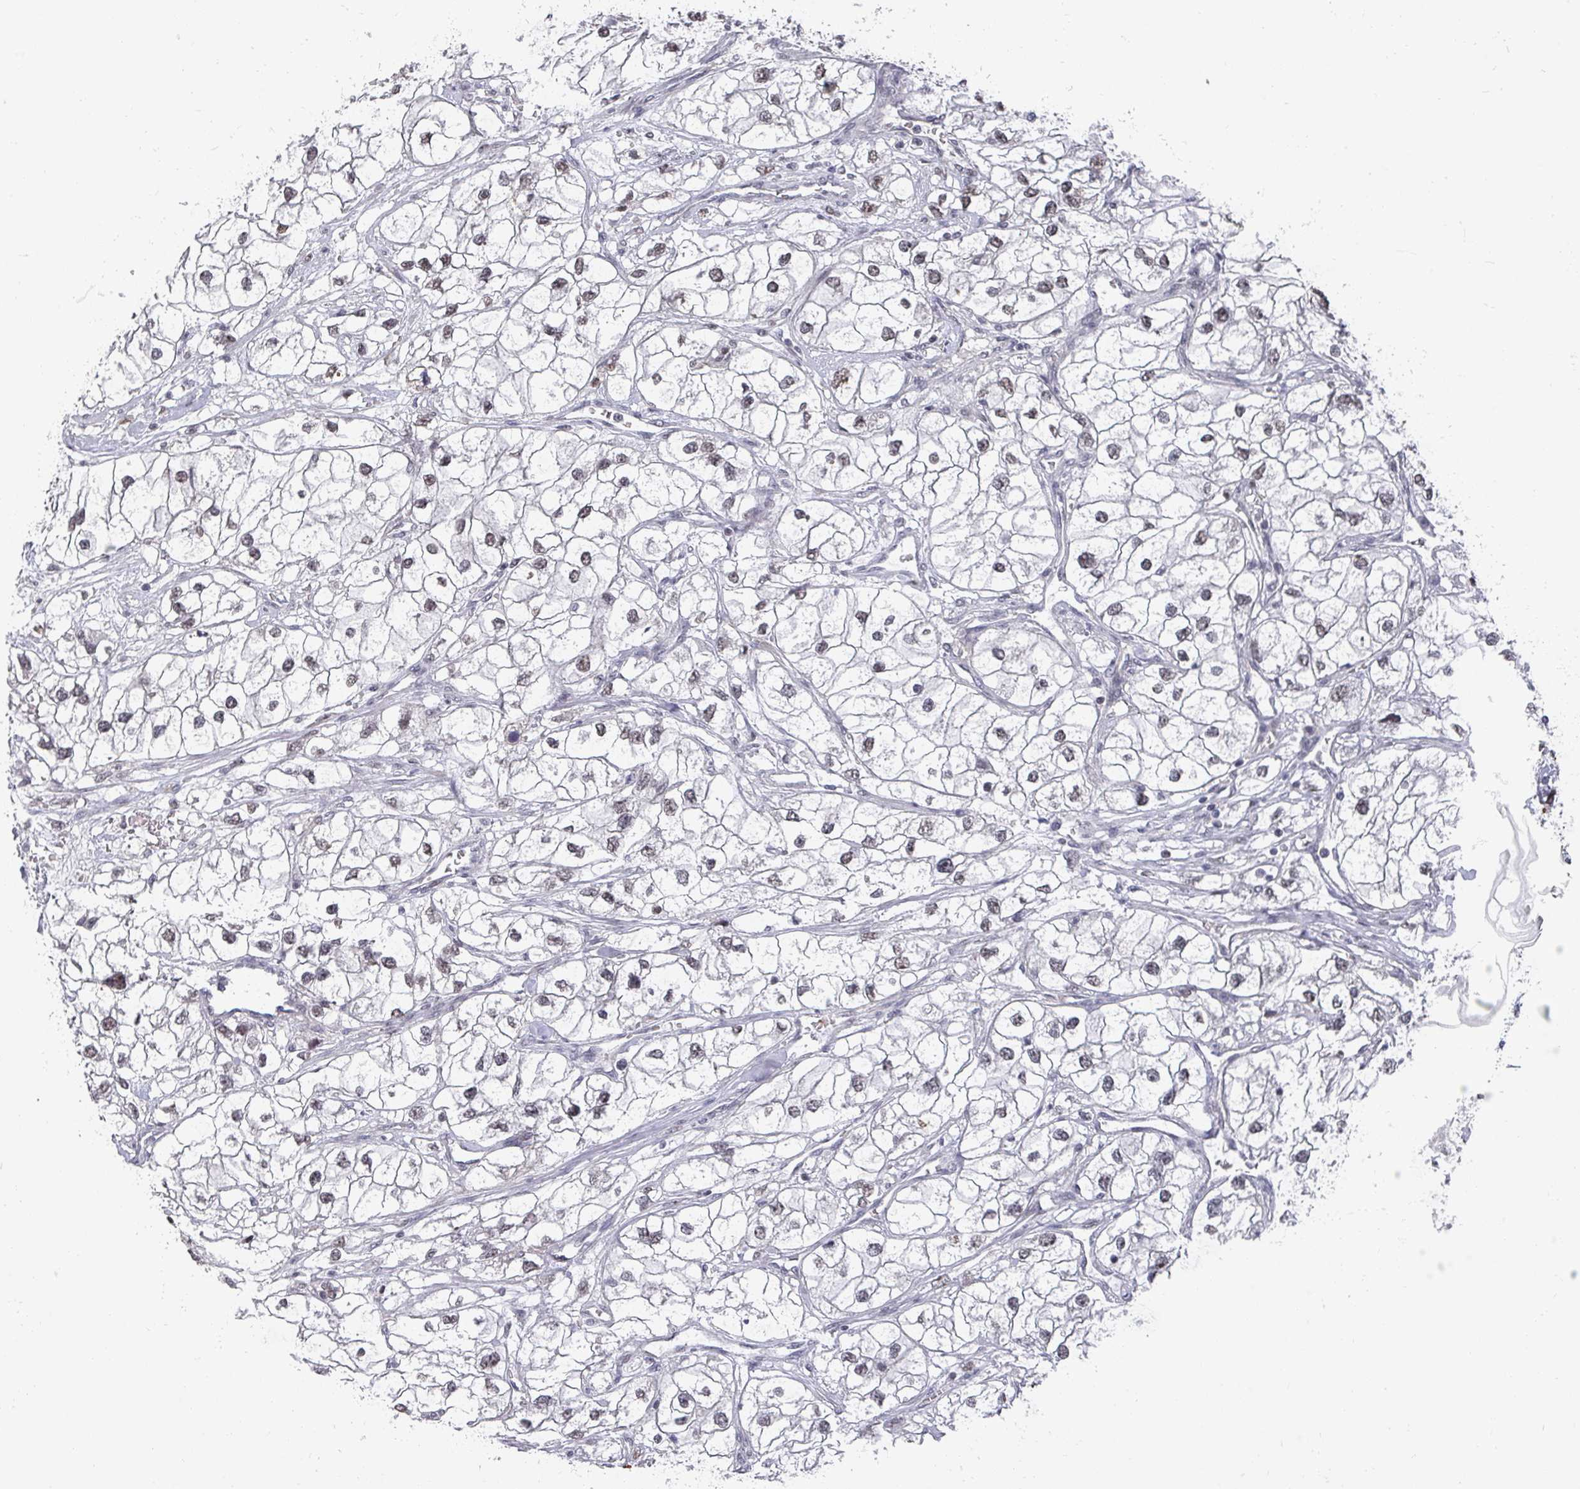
{"staining": {"intensity": "moderate", "quantity": "25%-75%", "location": "nuclear"}, "tissue": "renal cancer", "cell_type": "Tumor cells", "image_type": "cancer", "snomed": [{"axis": "morphology", "description": "Adenocarcinoma, NOS"}, {"axis": "topography", "description": "Kidney"}], "caption": "IHC image of human renal cancer (adenocarcinoma) stained for a protein (brown), which displays medium levels of moderate nuclear expression in about 25%-75% of tumor cells.", "gene": "ZNF654", "patient": {"sex": "male", "age": 59}}